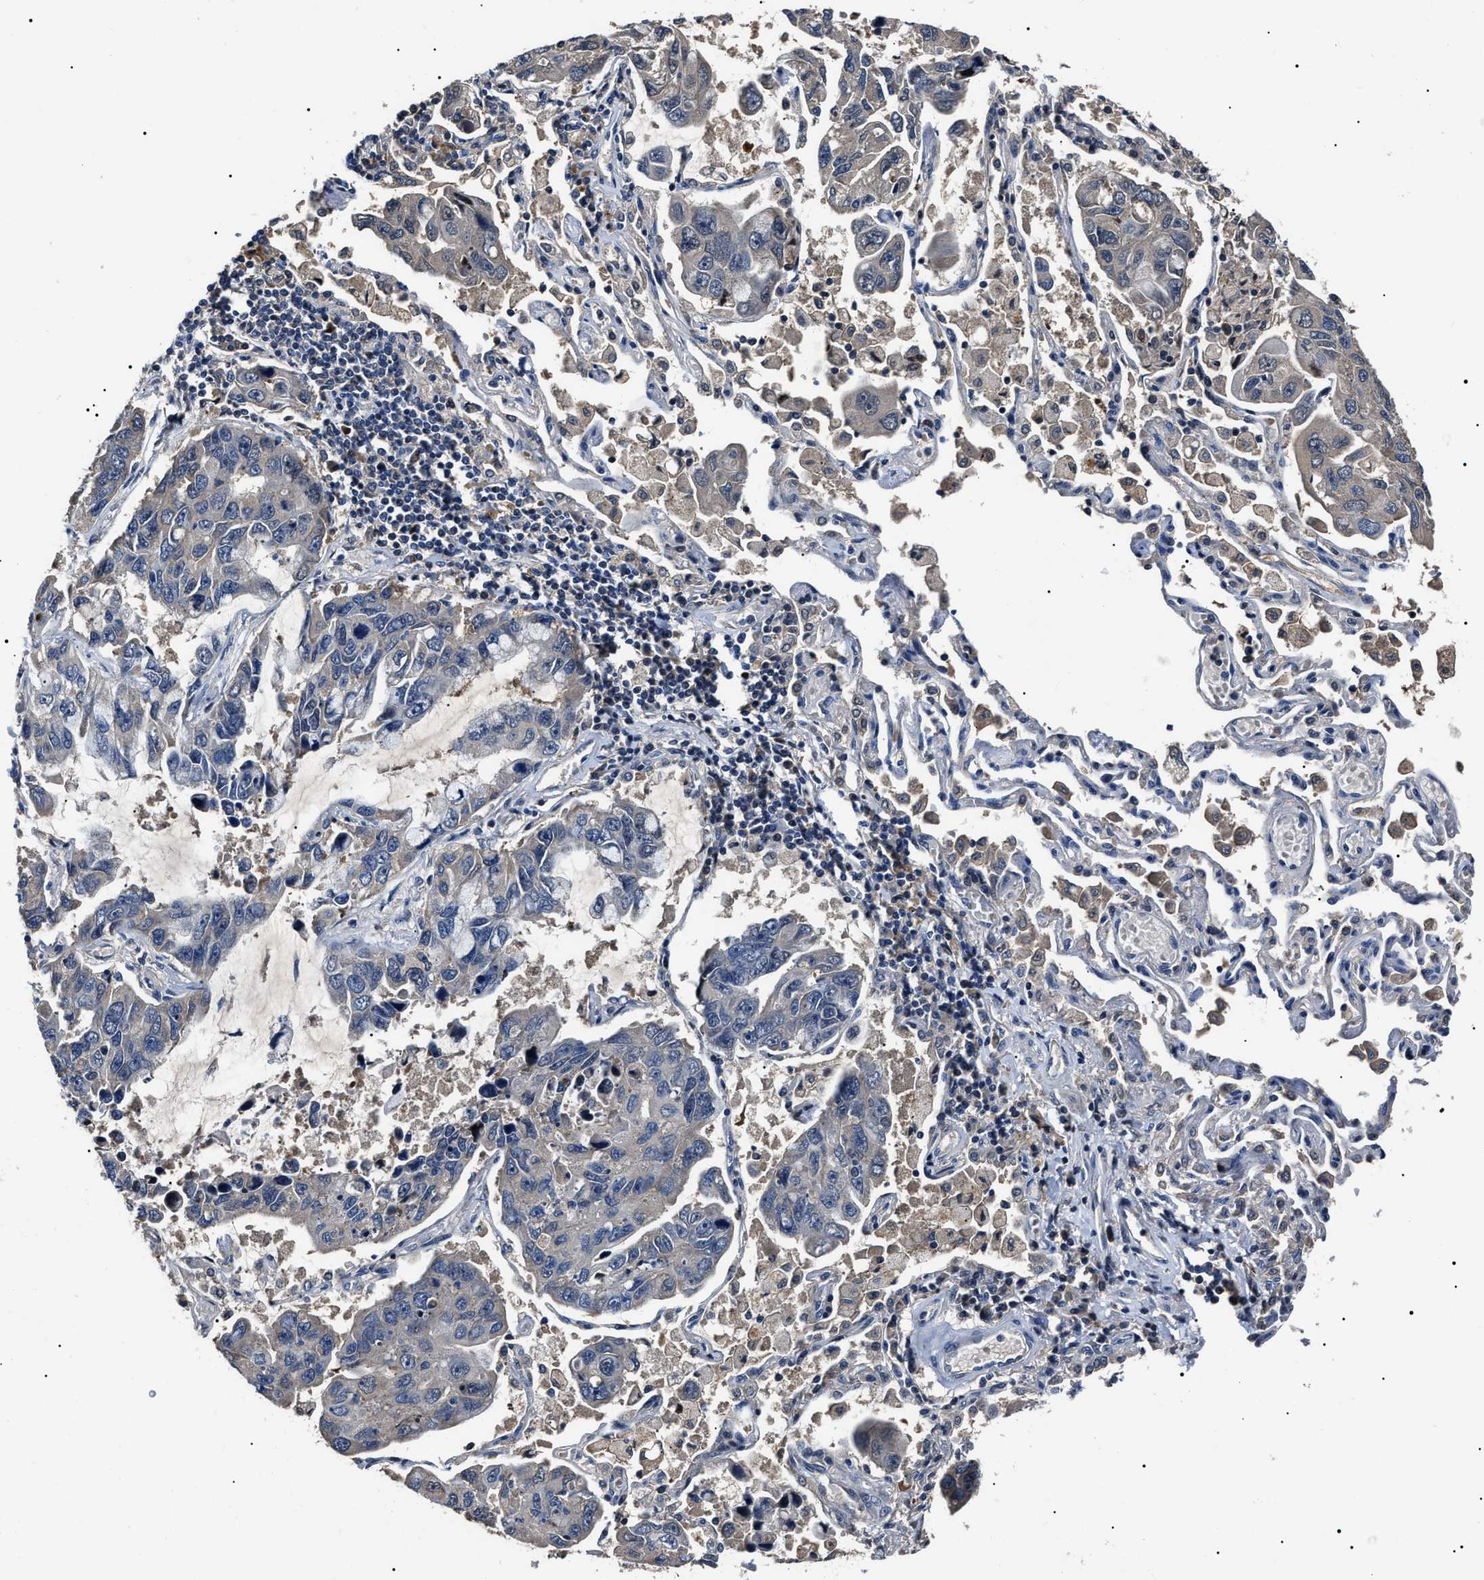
{"staining": {"intensity": "negative", "quantity": "none", "location": "none"}, "tissue": "lung cancer", "cell_type": "Tumor cells", "image_type": "cancer", "snomed": [{"axis": "morphology", "description": "Adenocarcinoma, NOS"}, {"axis": "topography", "description": "Lung"}], "caption": "An image of adenocarcinoma (lung) stained for a protein exhibits no brown staining in tumor cells.", "gene": "IFT81", "patient": {"sex": "male", "age": 64}}